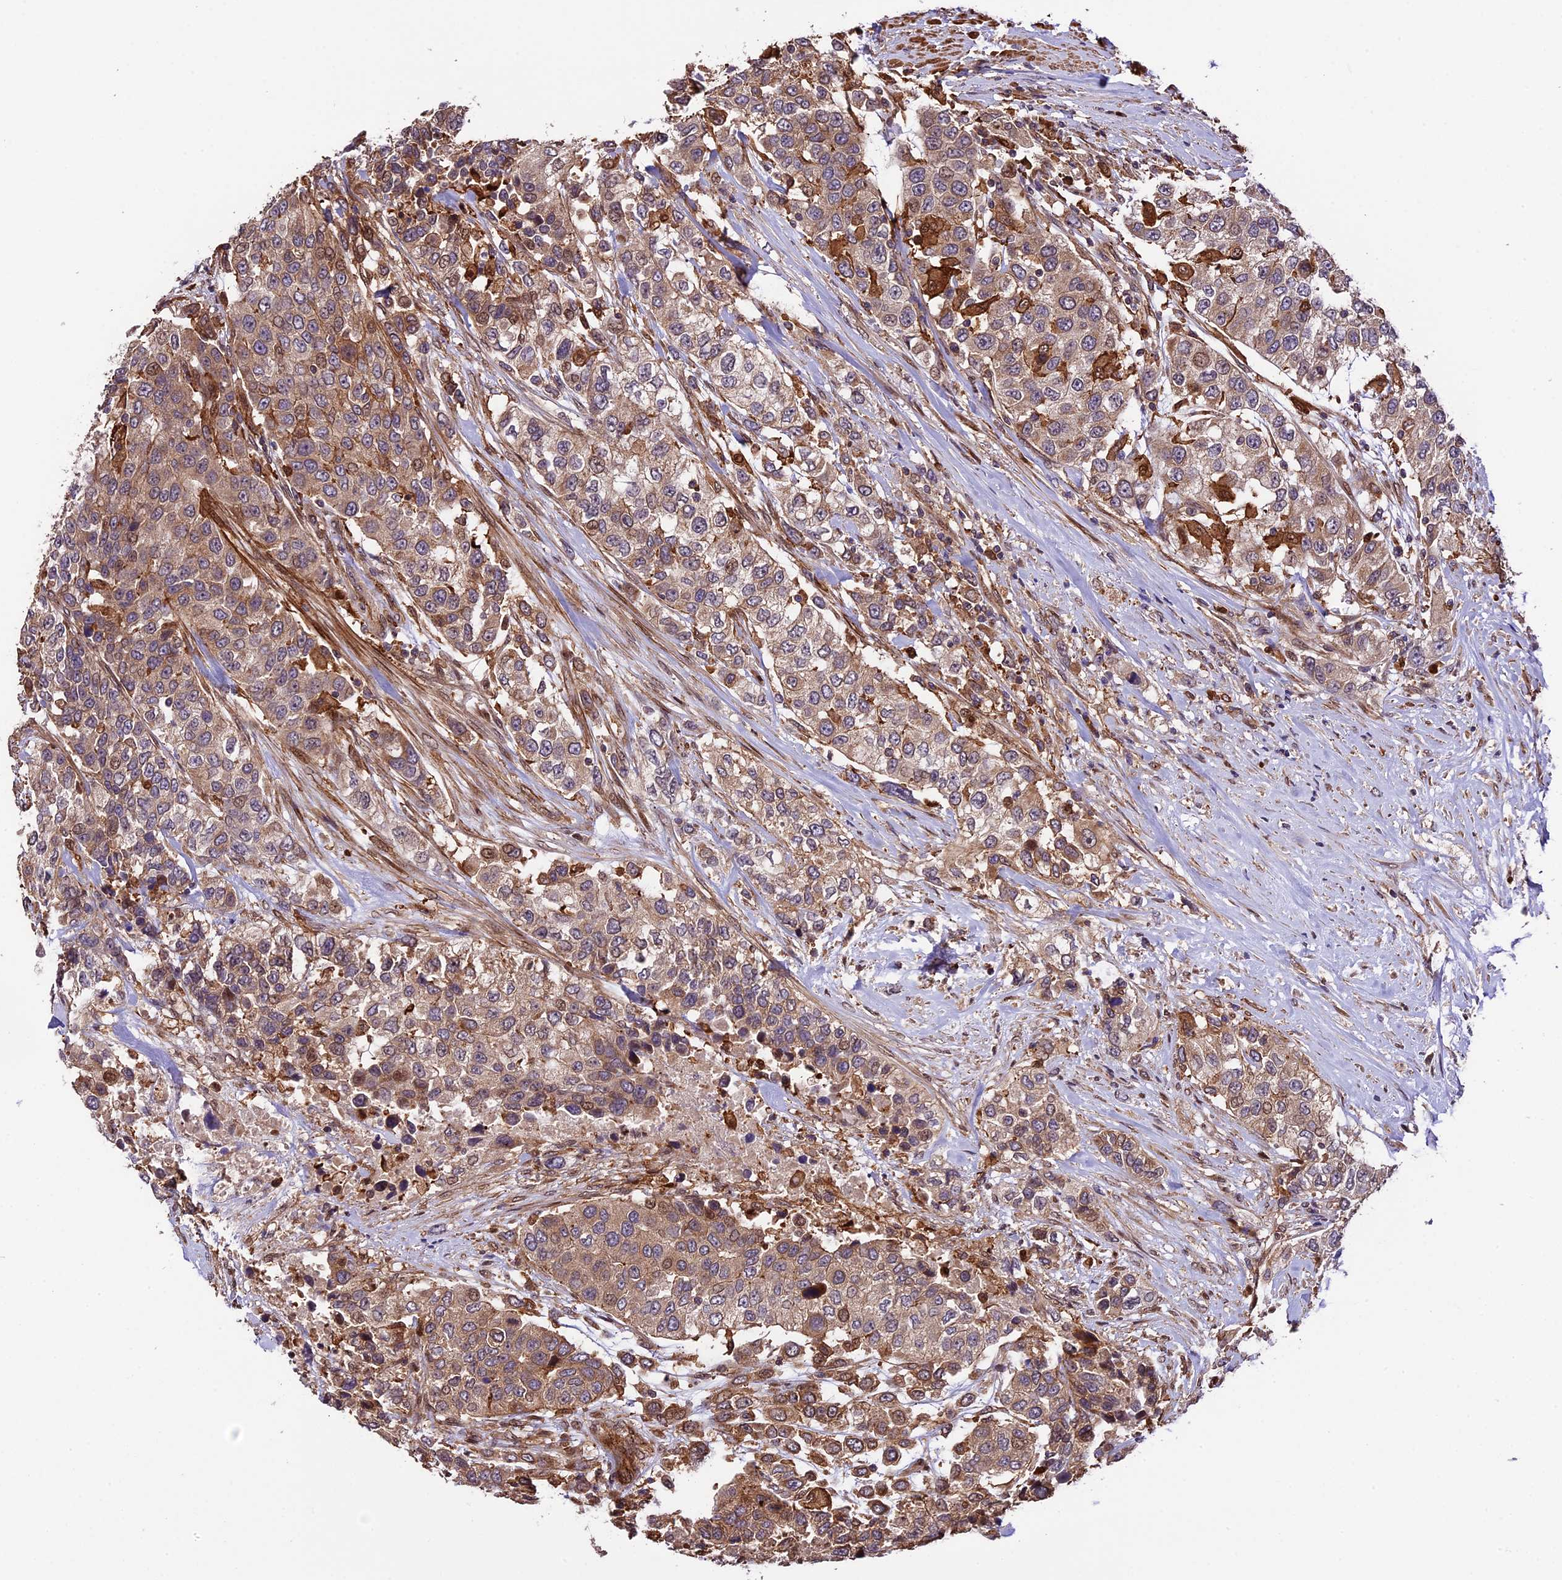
{"staining": {"intensity": "weak", "quantity": ">75%", "location": "cytoplasmic/membranous"}, "tissue": "urothelial cancer", "cell_type": "Tumor cells", "image_type": "cancer", "snomed": [{"axis": "morphology", "description": "Urothelial carcinoma, High grade"}, {"axis": "topography", "description": "Urinary bladder"}], "caption": "Immunohistochemical staining of high-grade urothelial carcinoma exhibits weak cytoplasmic/membranous protein expression in approximately >75% of tumor cells. The protein is stained brown, and the nuclei are stained in blue (DAB (3,3'-diaminobenzidine) IHC with brightfield microscopy, high magnification).", "gene": "HERPUD1", "patient": {"sex": "female", "age": 80}}